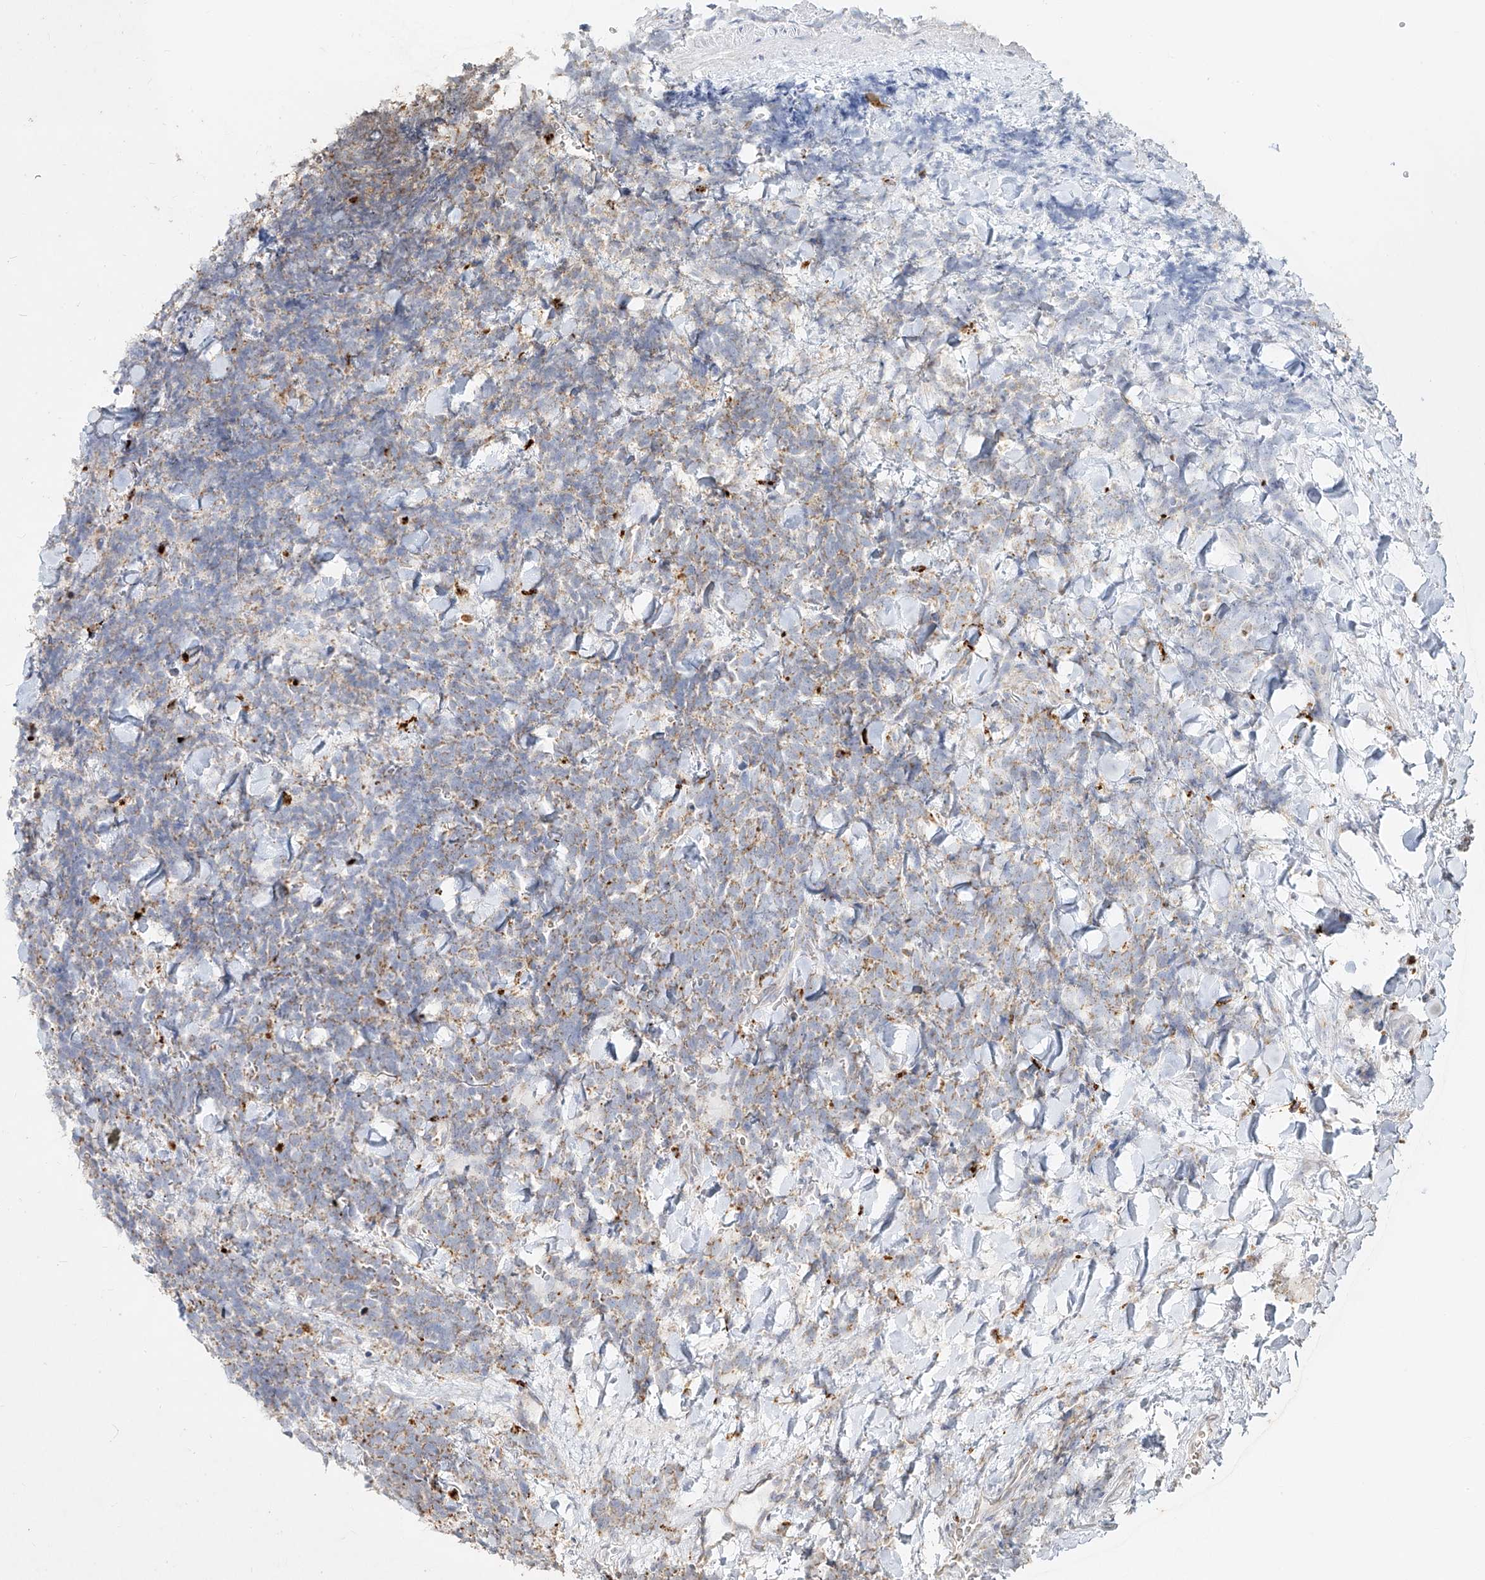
{"staining": {"intensity": "weak", "quantity": "25%-75%", "location": "cytoplasmic/membranous"}, "tissue": "urothelial cancer", "cell_type": "Tumor cells", "image_type": "cancer", "snomed": [{"axis": "morphology", "description": "Urothelial carcinoma, High grade"}, {"axis": "topography", "description": "Urinary bladder"}], "caption": "Immunohistochemical staining of urothelial carcinoma (high-grade) shows weak cytoplasmic/membranous protein expression in approximately 25%-75% of tumor cells. Ihc stains the protein of interest in brown and the nuclei are stained blue.", "gene": "MTX2", "patient": {"sex": "female", "age": 82}}